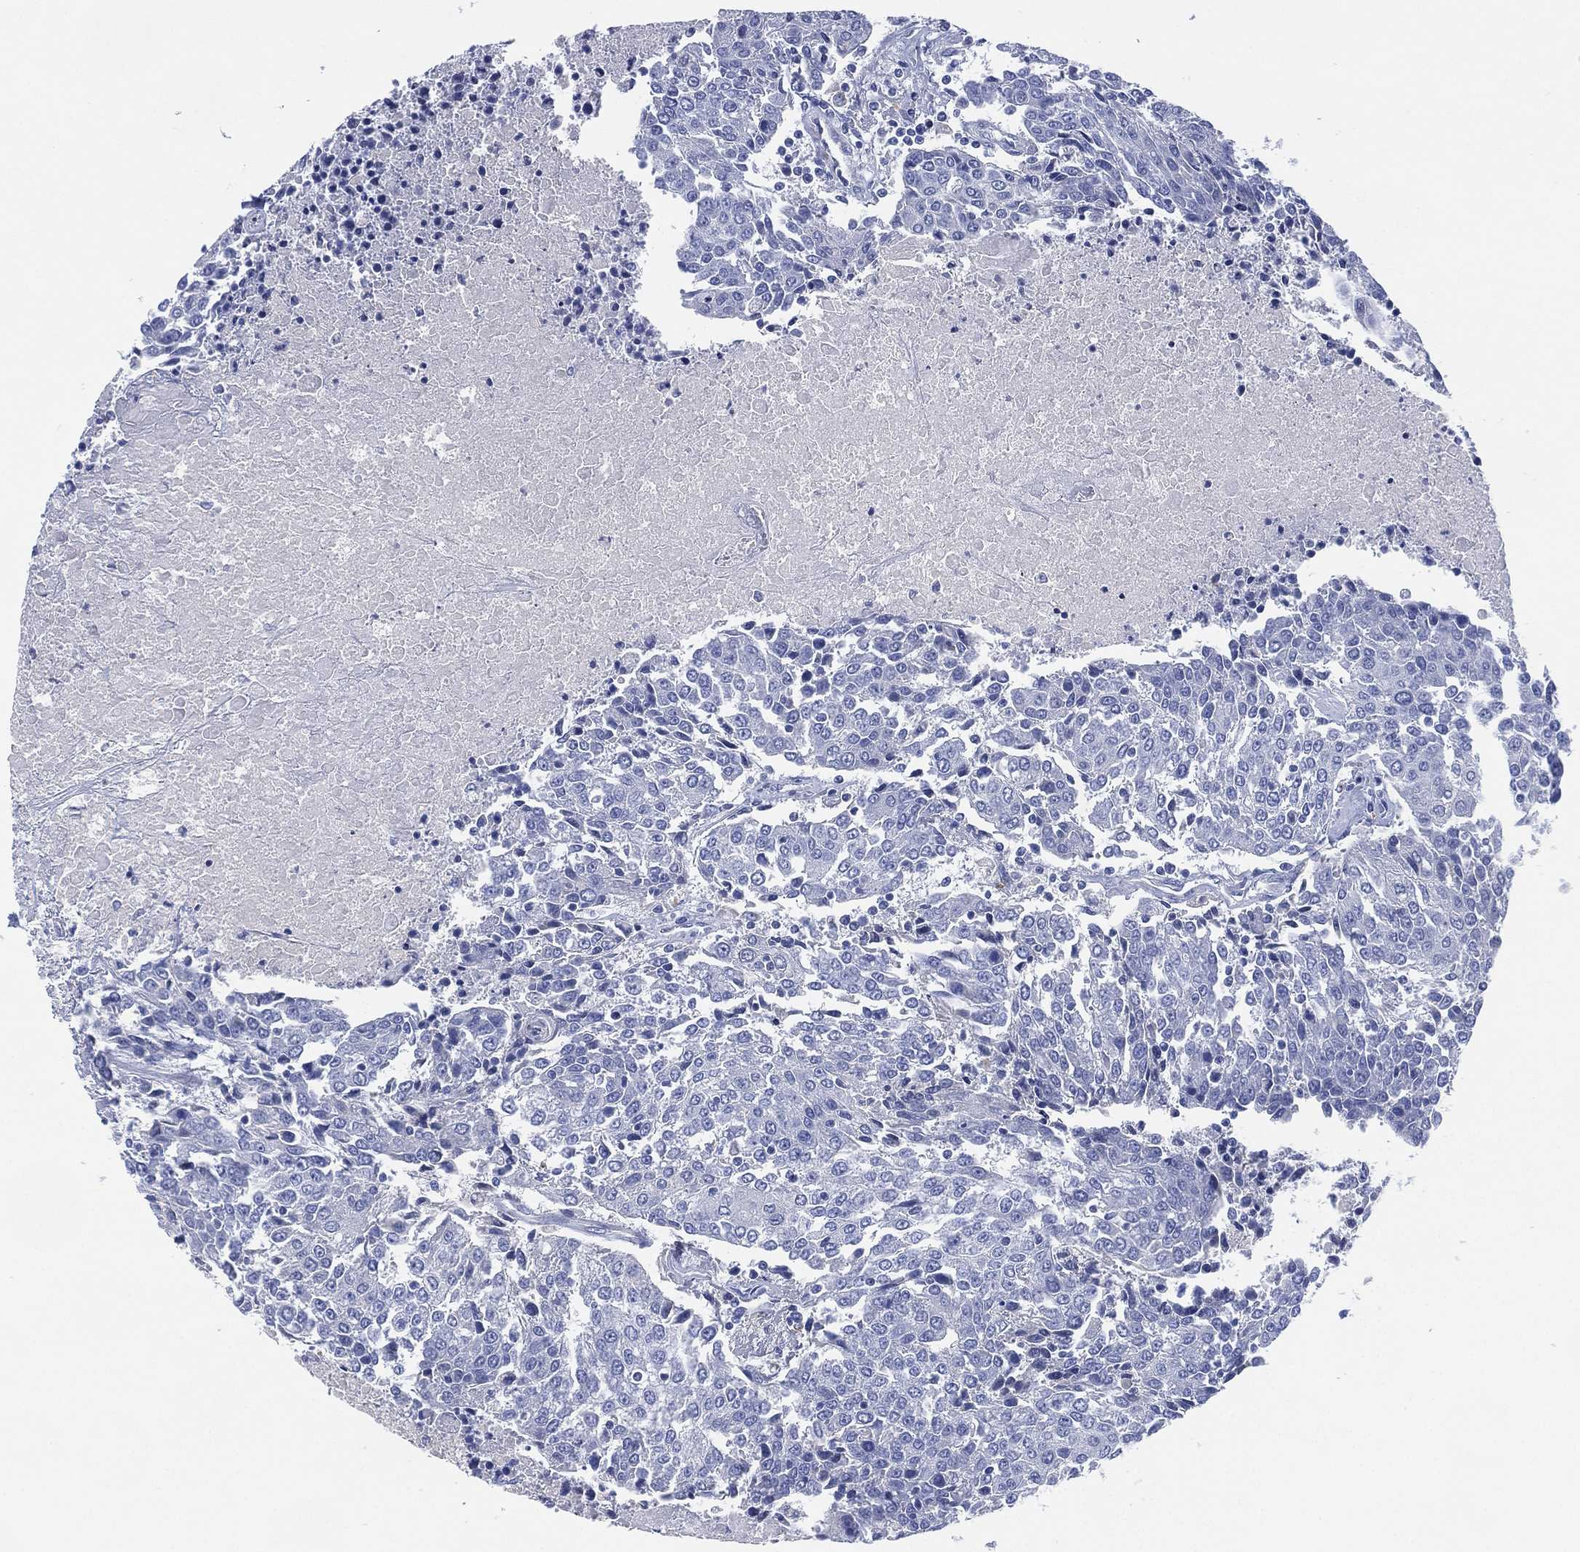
{"staining": {"intensity": "negative", "quantity": "none", "location": "none"}, "tissue": "urothelial cancer", "cell_type": "Tumor cells", "image_type": "cancer", "snomed": [{"axis": "morphology", "description": "Urothelial carcinoma, High grade"}, {"axis": "topography", "description": "Urinary bladder"}], "caption": "Immunohistochemical staining of human urothelial carcinoma (high-grade) demonstrates no significant staining in tumor cells. (DAB (3,3'-diaminobenzidine) IHC with hematoxylin counter stain).", "gene": "ADAD2", "patient": {"sex": "female", "age": 85}}